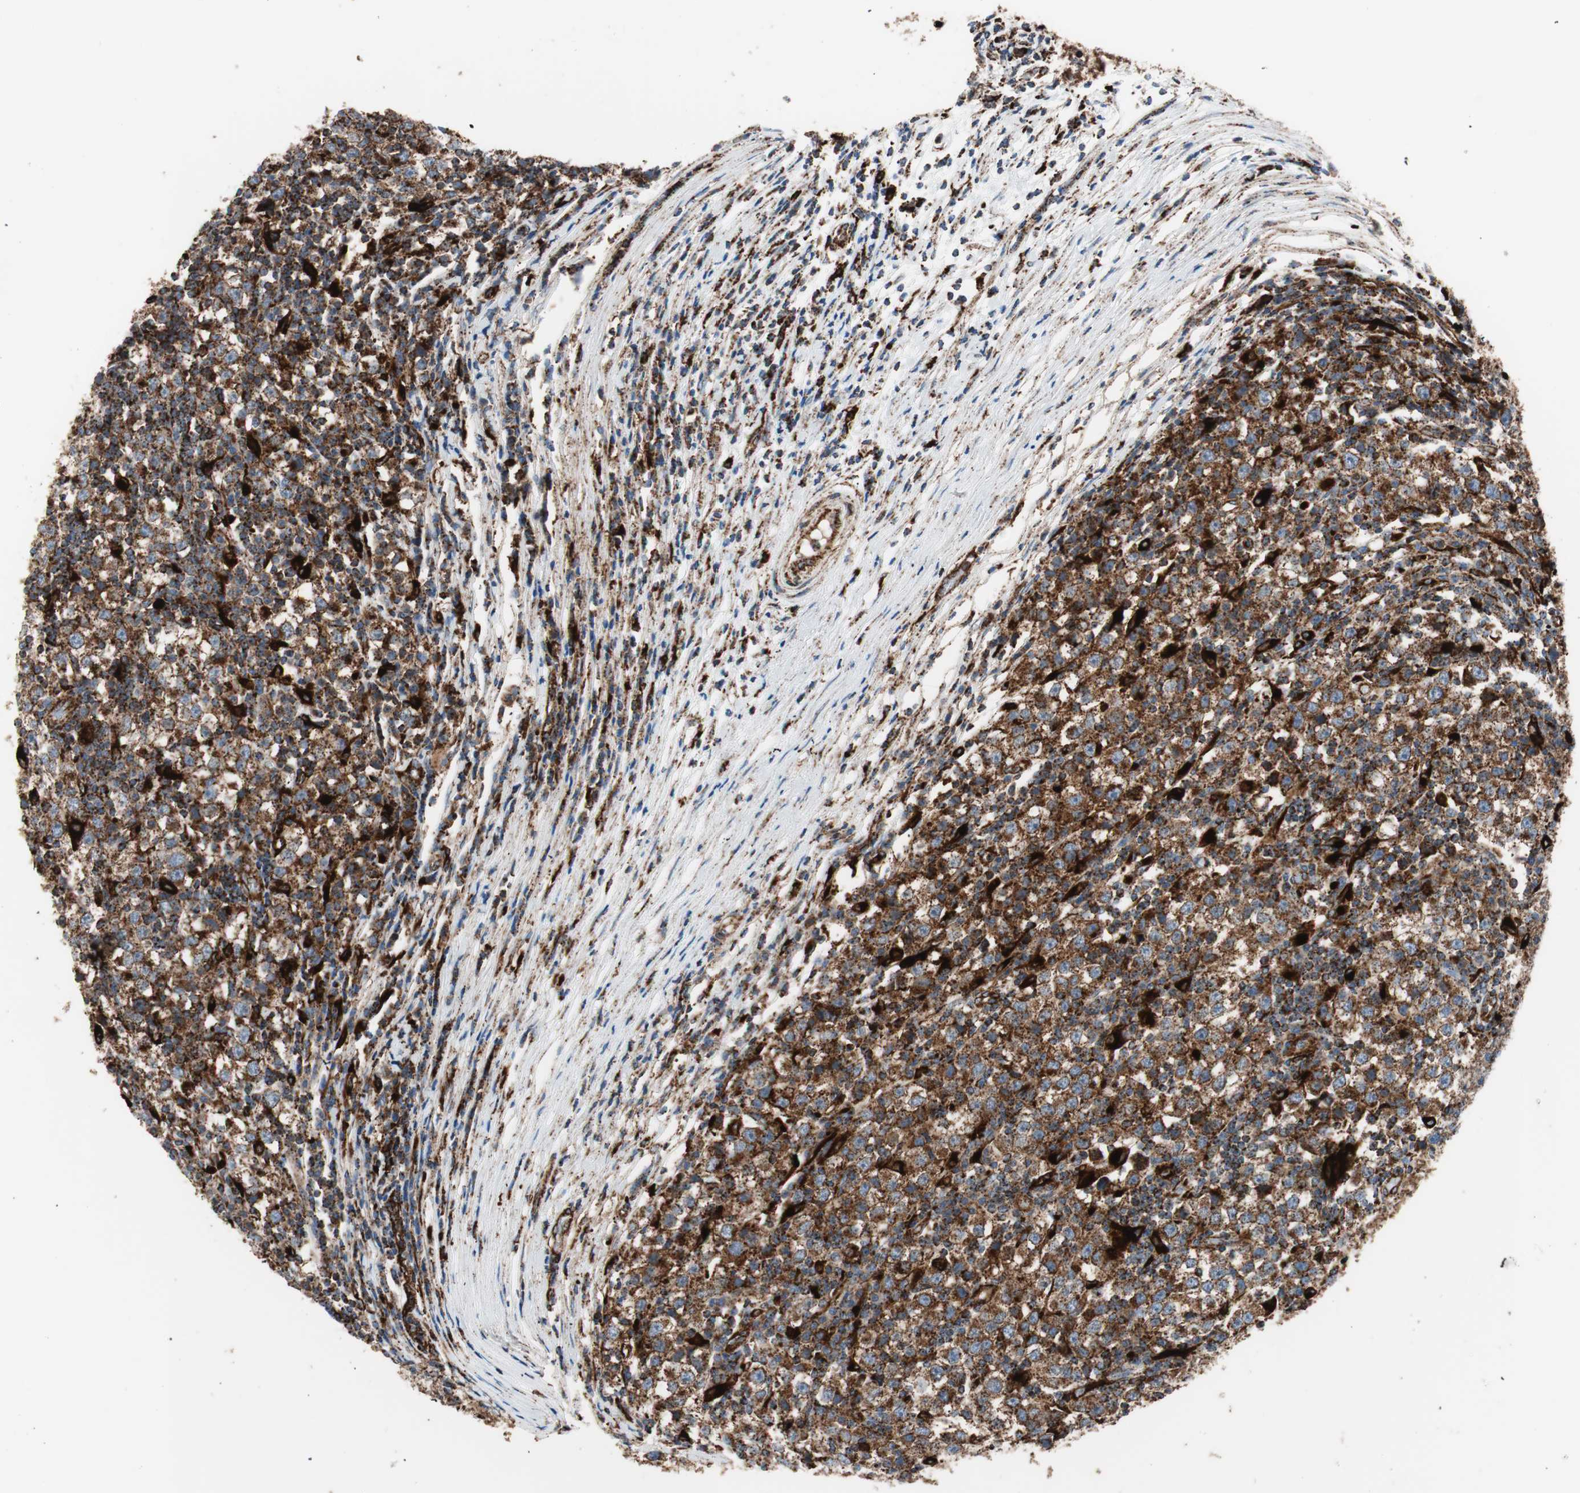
{"staining": {"intensity": "strong", "quantity": ">75%", "location": "cytoplasmic/membranous"}, "tissue": "testis cancer", "cell_type": "Tumor cells", "image_type": "cancer", "snomed": [{"axis": "morphology", "description": "Seminoma, NOS"}, {"axis": "topography", "description": "Testis"}], "caption": "Testis cancer stained for a protein (brown) exhibits strong cytoplasmic/membranous positive expression in approximately >75% of tumor cells.", "gene": "LAMP1", "patient": {"sex": "male", "age": 65}}